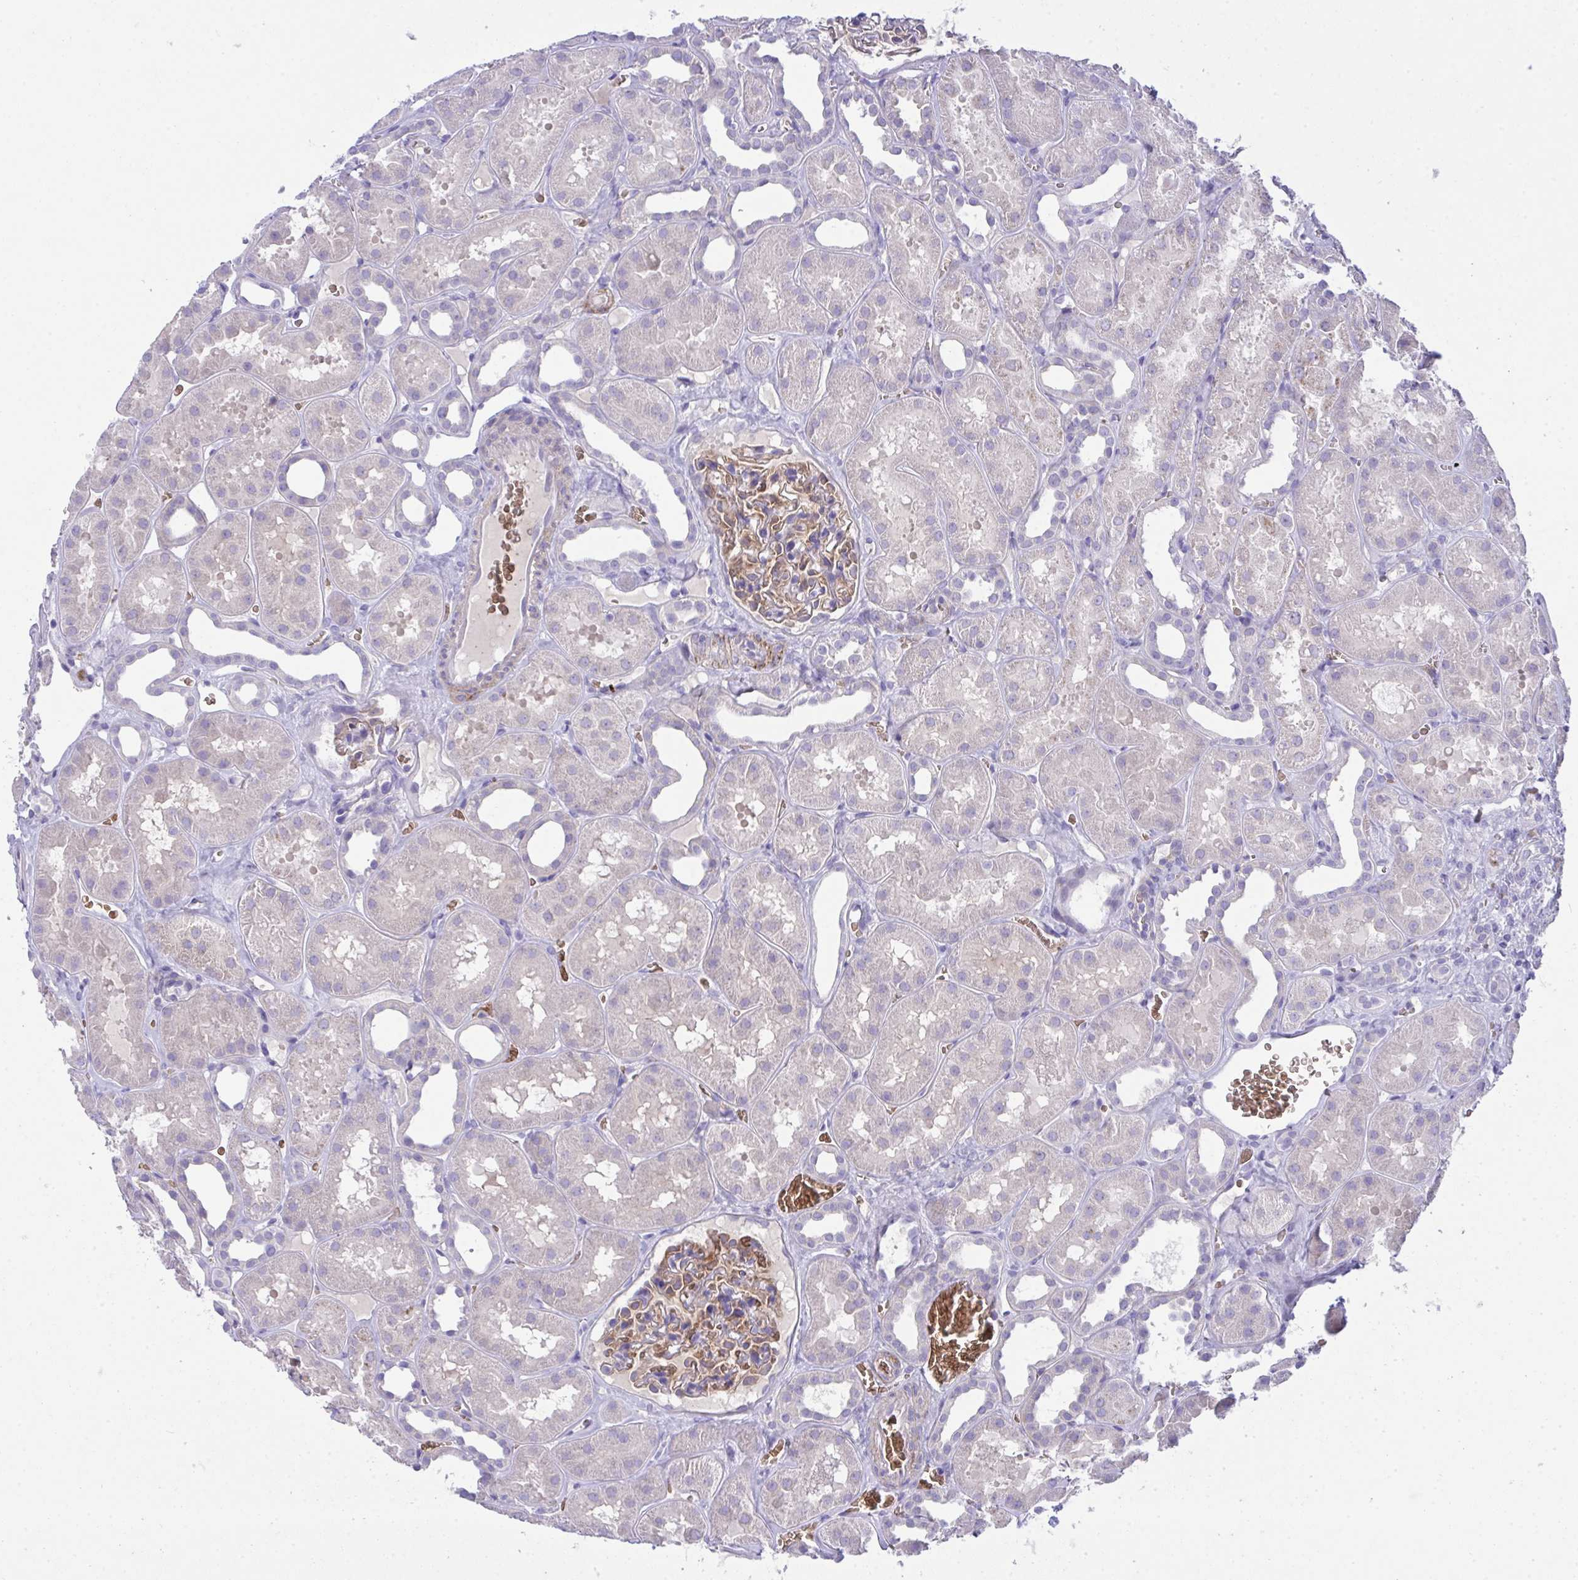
{"staining": {"intensity": "weak", "quantity": "25%-75%", "location": "cytoplasmic/membranous"}, "tissue": "kidney", "cell_type": "Cells in glomeruli", "image_type": "normal", "snomed": [{"axis": "morphology", "description": "Normal tissue, NOS"}, {"axis": "topography", "description": "Kidney"}], "caption": "An image of human kidney stained for a protein shows weak cytoplasmic/membranous brown staining in cells in glomeruli.", "gene": "SPTB", "patient": {"sex": "female", "age": 41}}